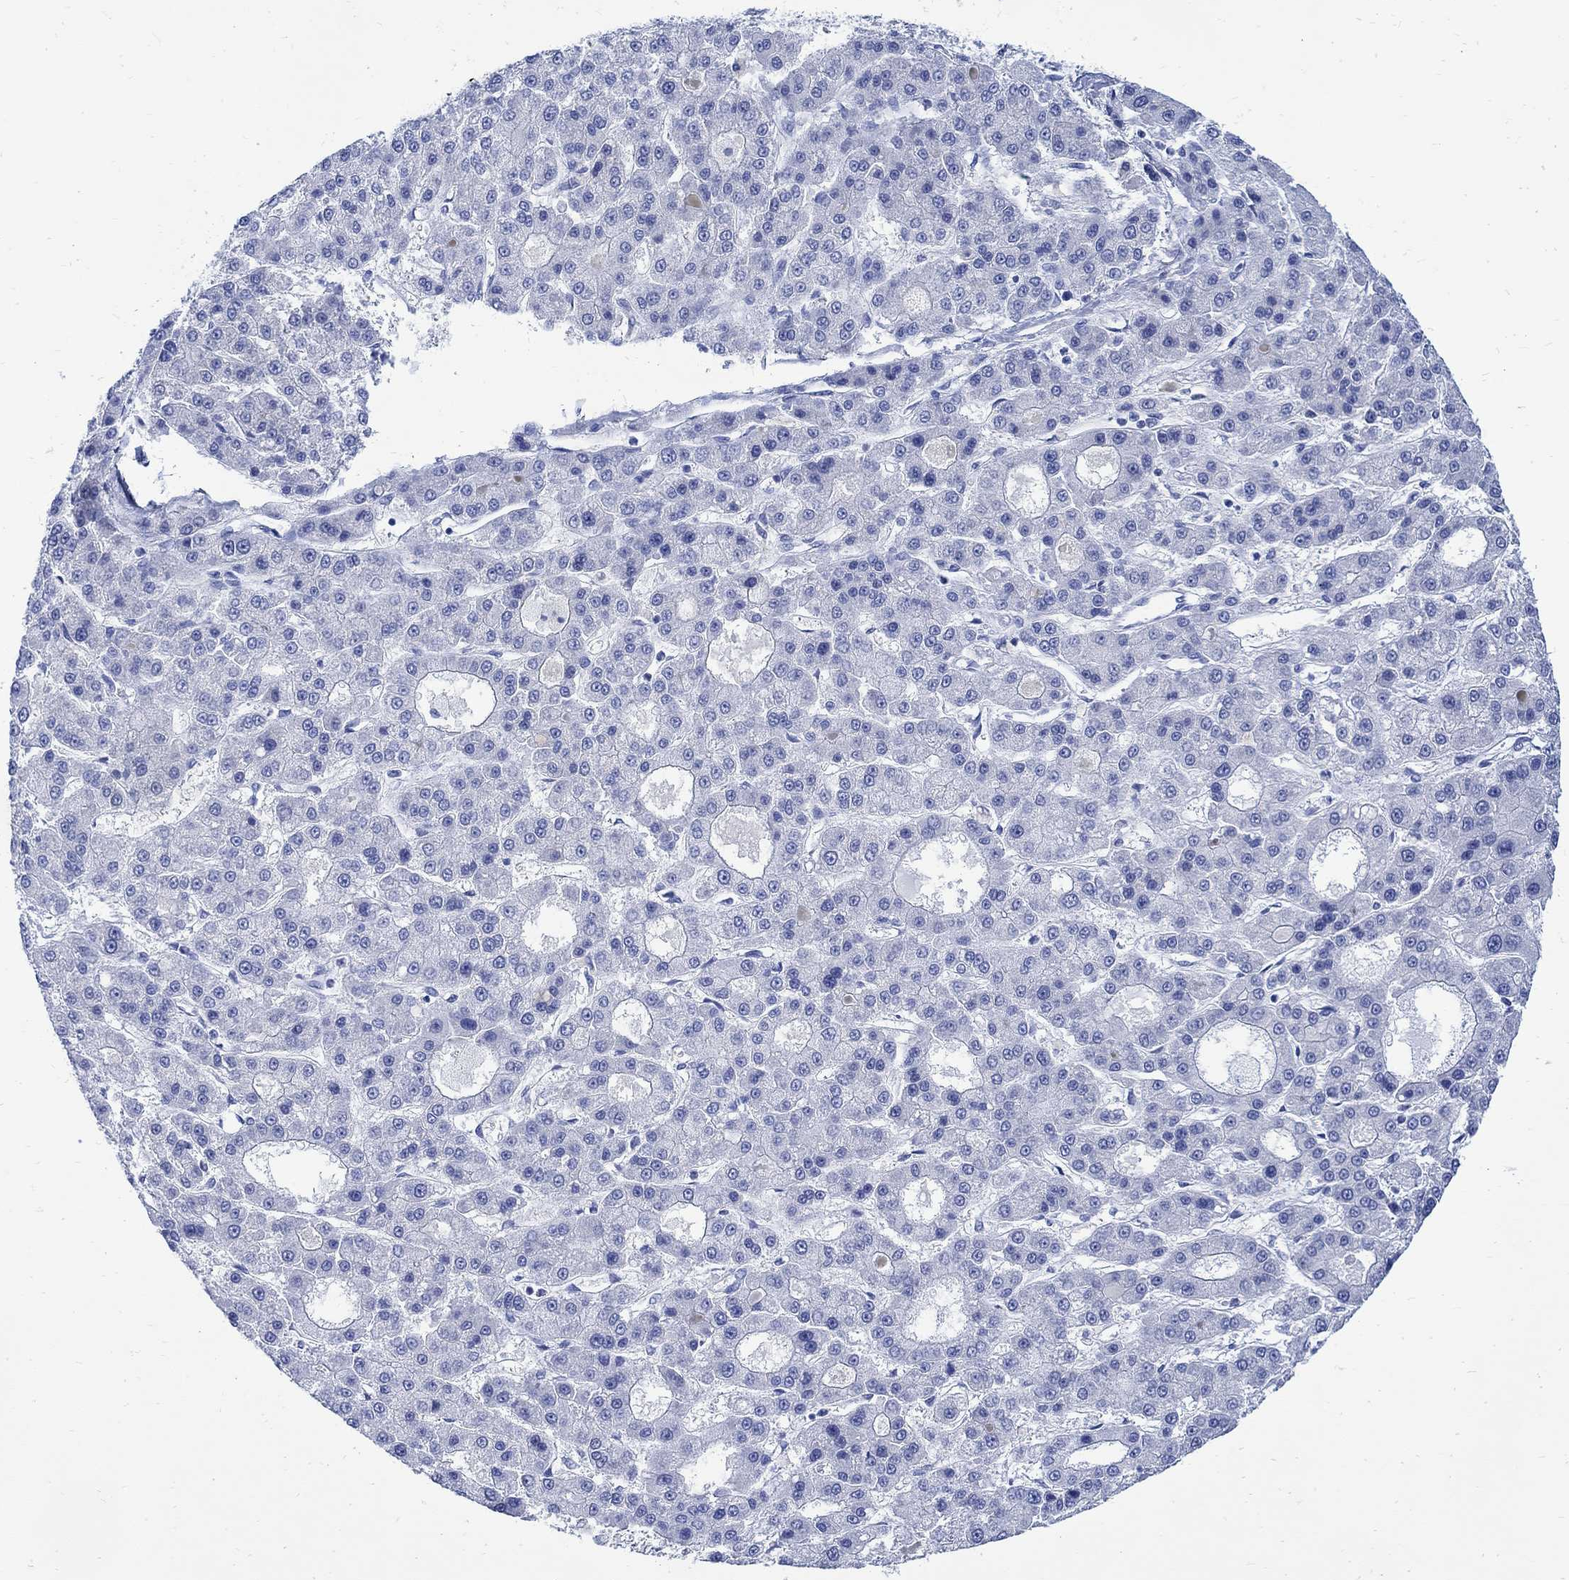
{"staining": {"intensity": "negative", "quantity": "none", "location": "none"}, "tissue": "liver cancer", "cell_type": "Tumor cells", "image_type": "cancer", "snomed": [{"axis": "morphology", "description": "Carcinoma, Hepatocellular, NOS"}, {"axis": "topography", "description": "Liver"}], "caption": "Photomicrograph shows no significant protein positivity in tumor cells of hepatocellular carcinoma (liver).", "gene": "CPLX2", "patient": {"sex": "male", "age": 70}}